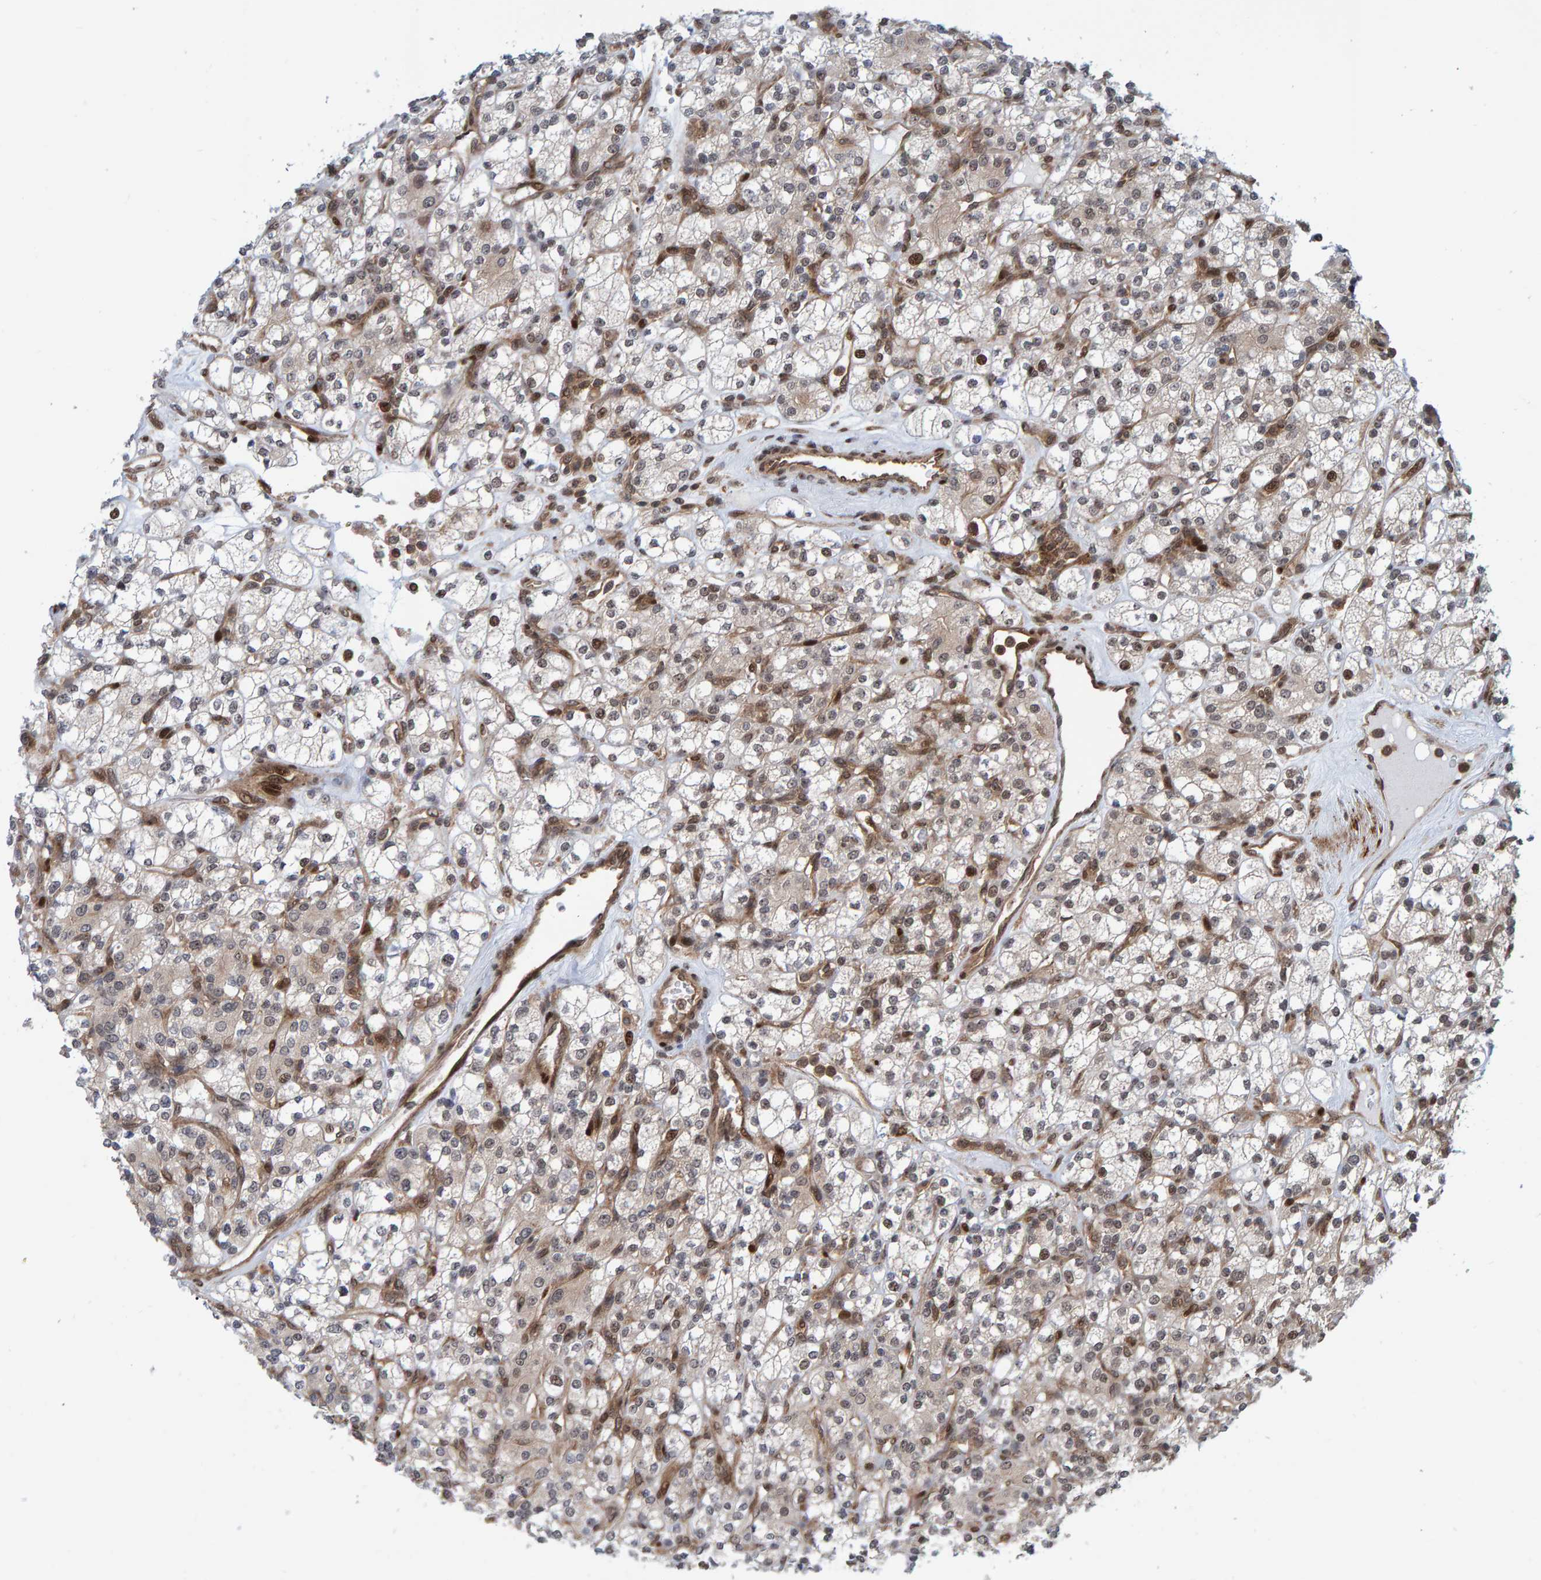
{"staining": {"intensity": "weak", "quantity": "<25%", "location": "cytoplasmic/membranous,nuclear"}, "tissue": "renal cancer", "cell_type": "Tumor cells", "image_type": "cancer", "snomed": [{"axis": "morphology", "description": "Adenocarcinoma, NOS"}, {"axis": "topography", "description": "Kidney"}], "caption": "An immunohistochemistry histopathology image of adenocarcinoma (renal) is shown. There is no staining in tumor cells of adenocarcinoma (renal).", "gene": "ZNF366", "patient": {"sex": "male", "age": 77}}